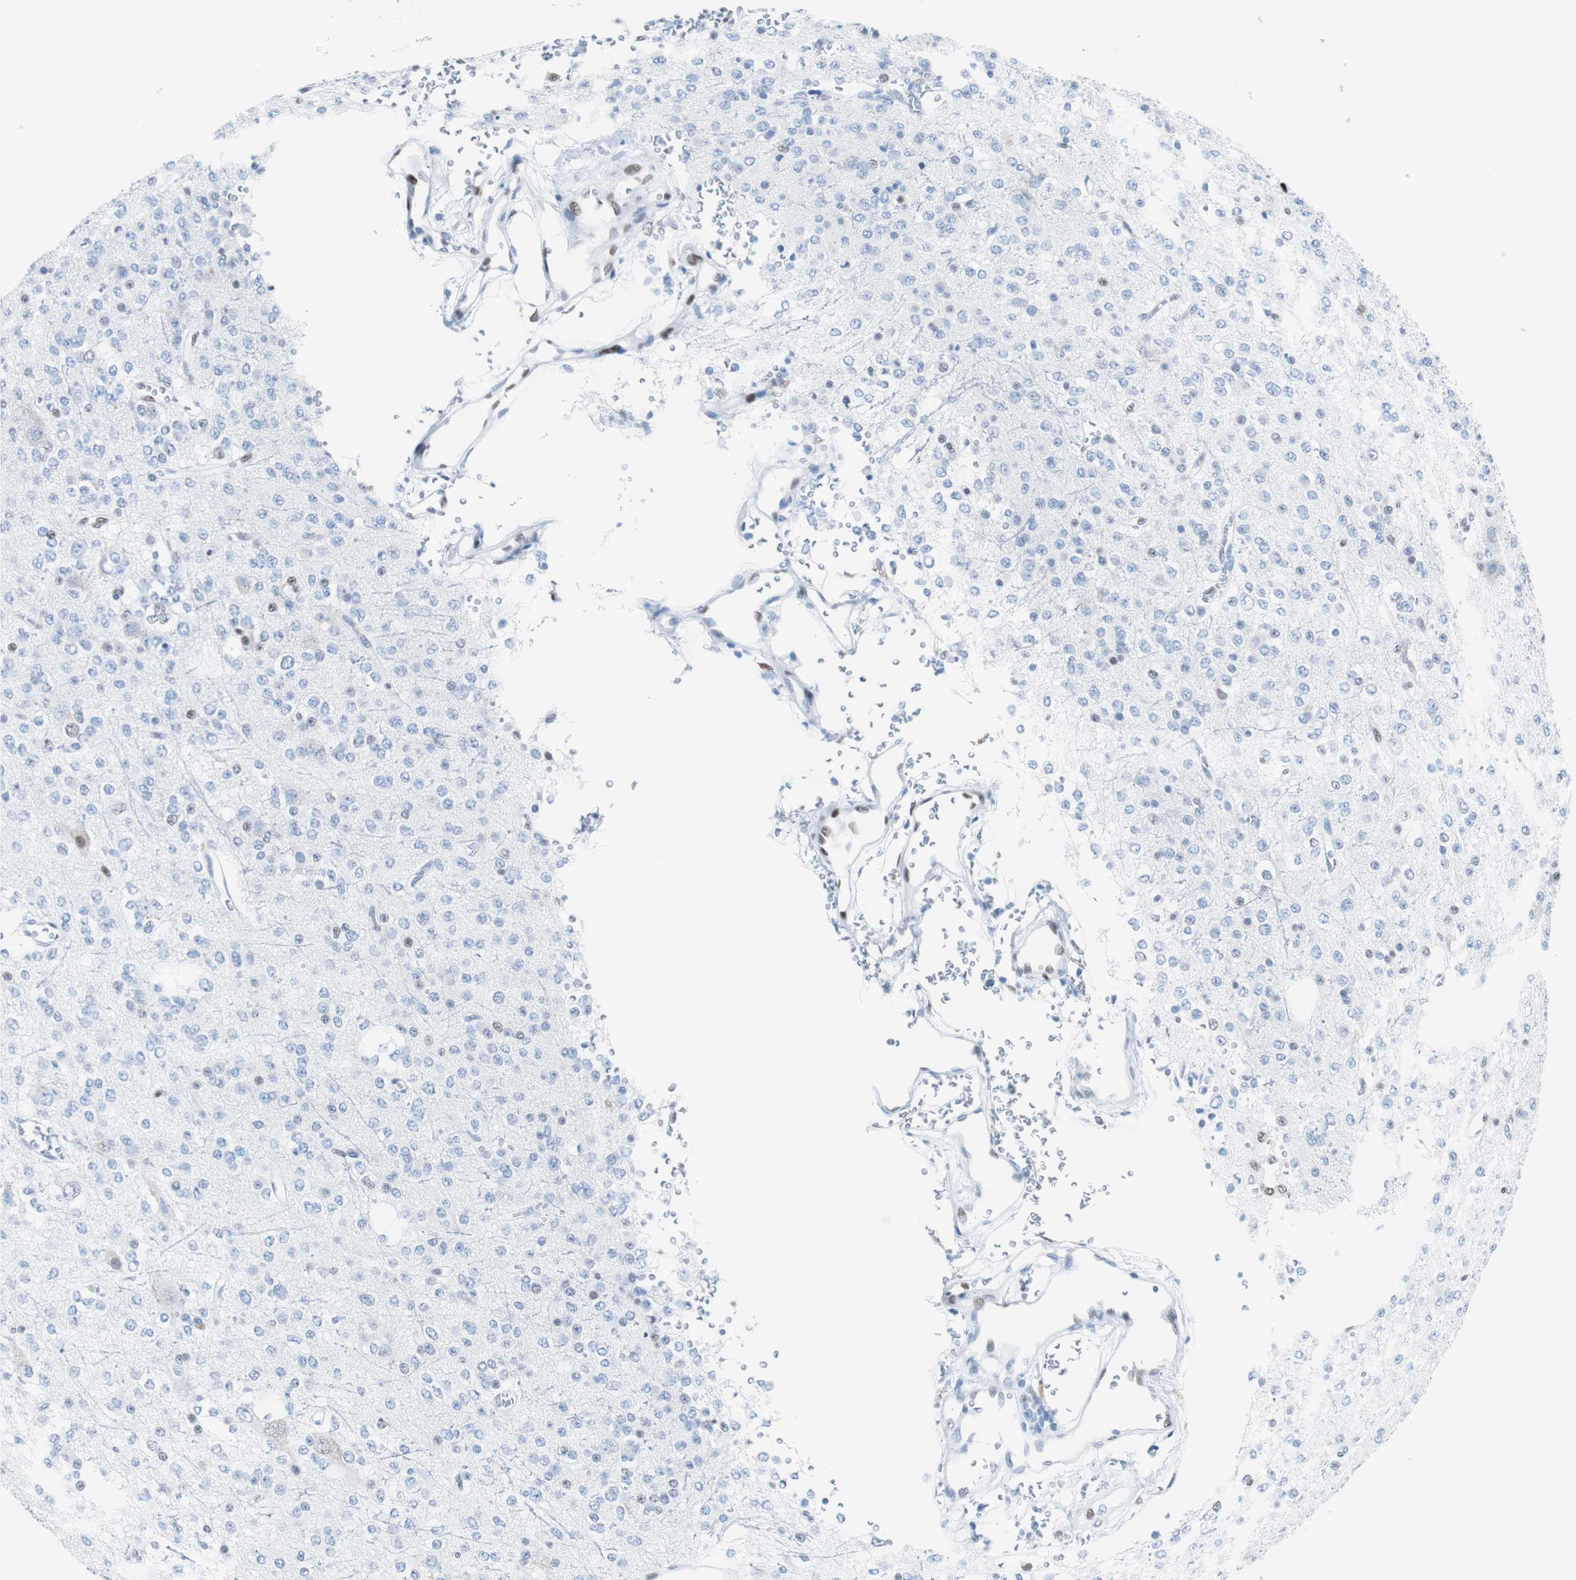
{"staining": {"intensity": "negative", "quantity": "none", "location": "none"}, "tissue": "glioma", "cell_type": "Tumor cells", "image_type": "cancer", "snomed": [{"axis": "morphology", "description": "Glioma, malignant, Low grade"}, {"axis": "topography", "description": "Brain"}], "caption": "Malignant low-grade glioma was stained to show a protein in brown. There is no significant staining in tumor cells.", "gene": "JUN", "patient": {"sex": "male", "age": 38}}